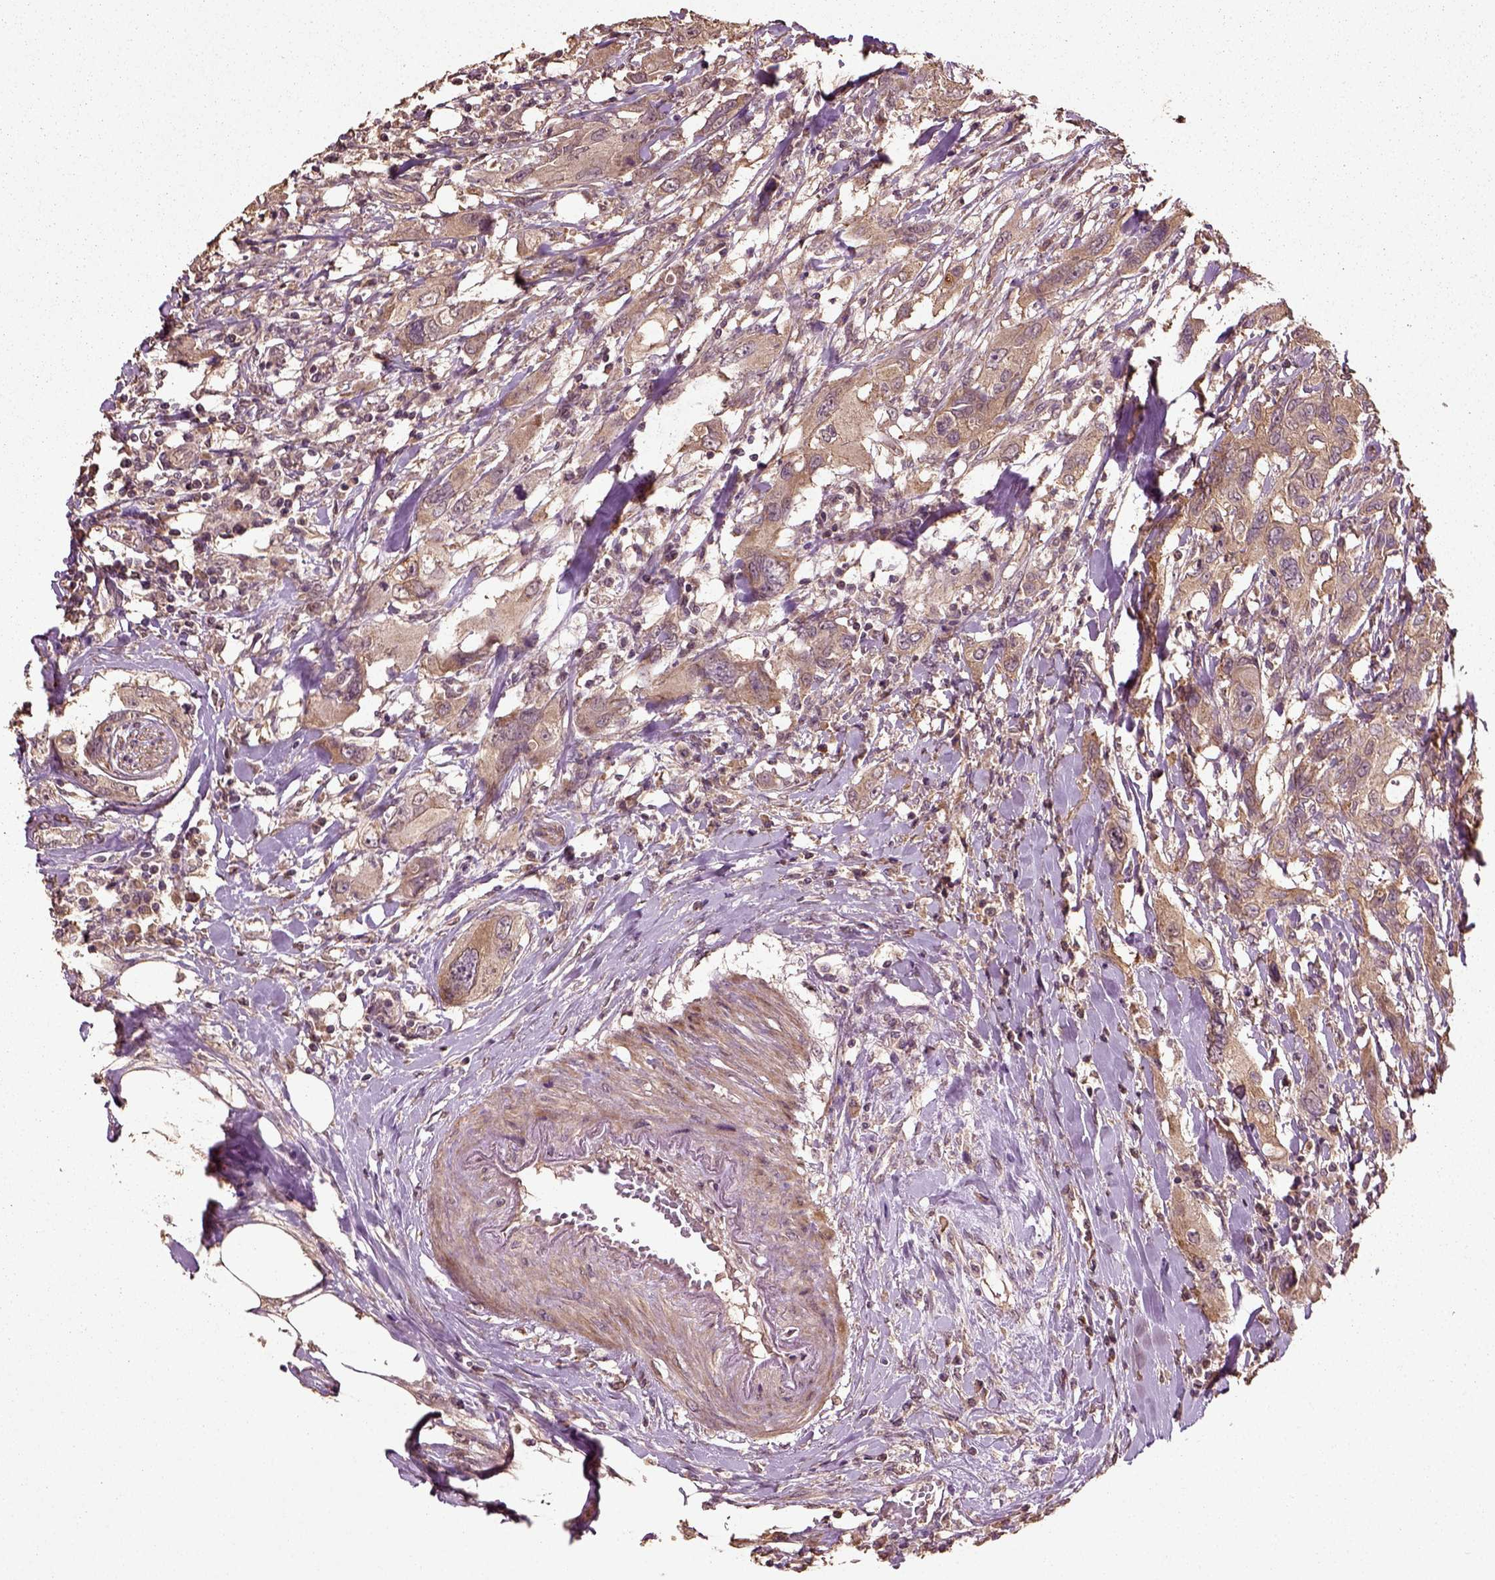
{"staining": {"intensity": "moderate", "quantity": ">75%", "location": "cytoplasmic/membranous"}, "tissue": "urothelial cancer", "cell_type": "Tumor cells", "image_type": "cancer", "snomed": [{"axis": "morphology", "description": "Urothelial carcinoma, NOS"}, {"axis": "morphology", "description": "Urothelial carcinoma, High grade"}, {"axis": "topography", "description": "Urinary bladder"}], "caption": "An image of high-grade urothelial carcinoma stained for a protein reveals moderate cytoplasmic/membranous brown staining in tumor cells.", "gene": "ERV3-1", "patient": {"sex": "male", "age": 63}}